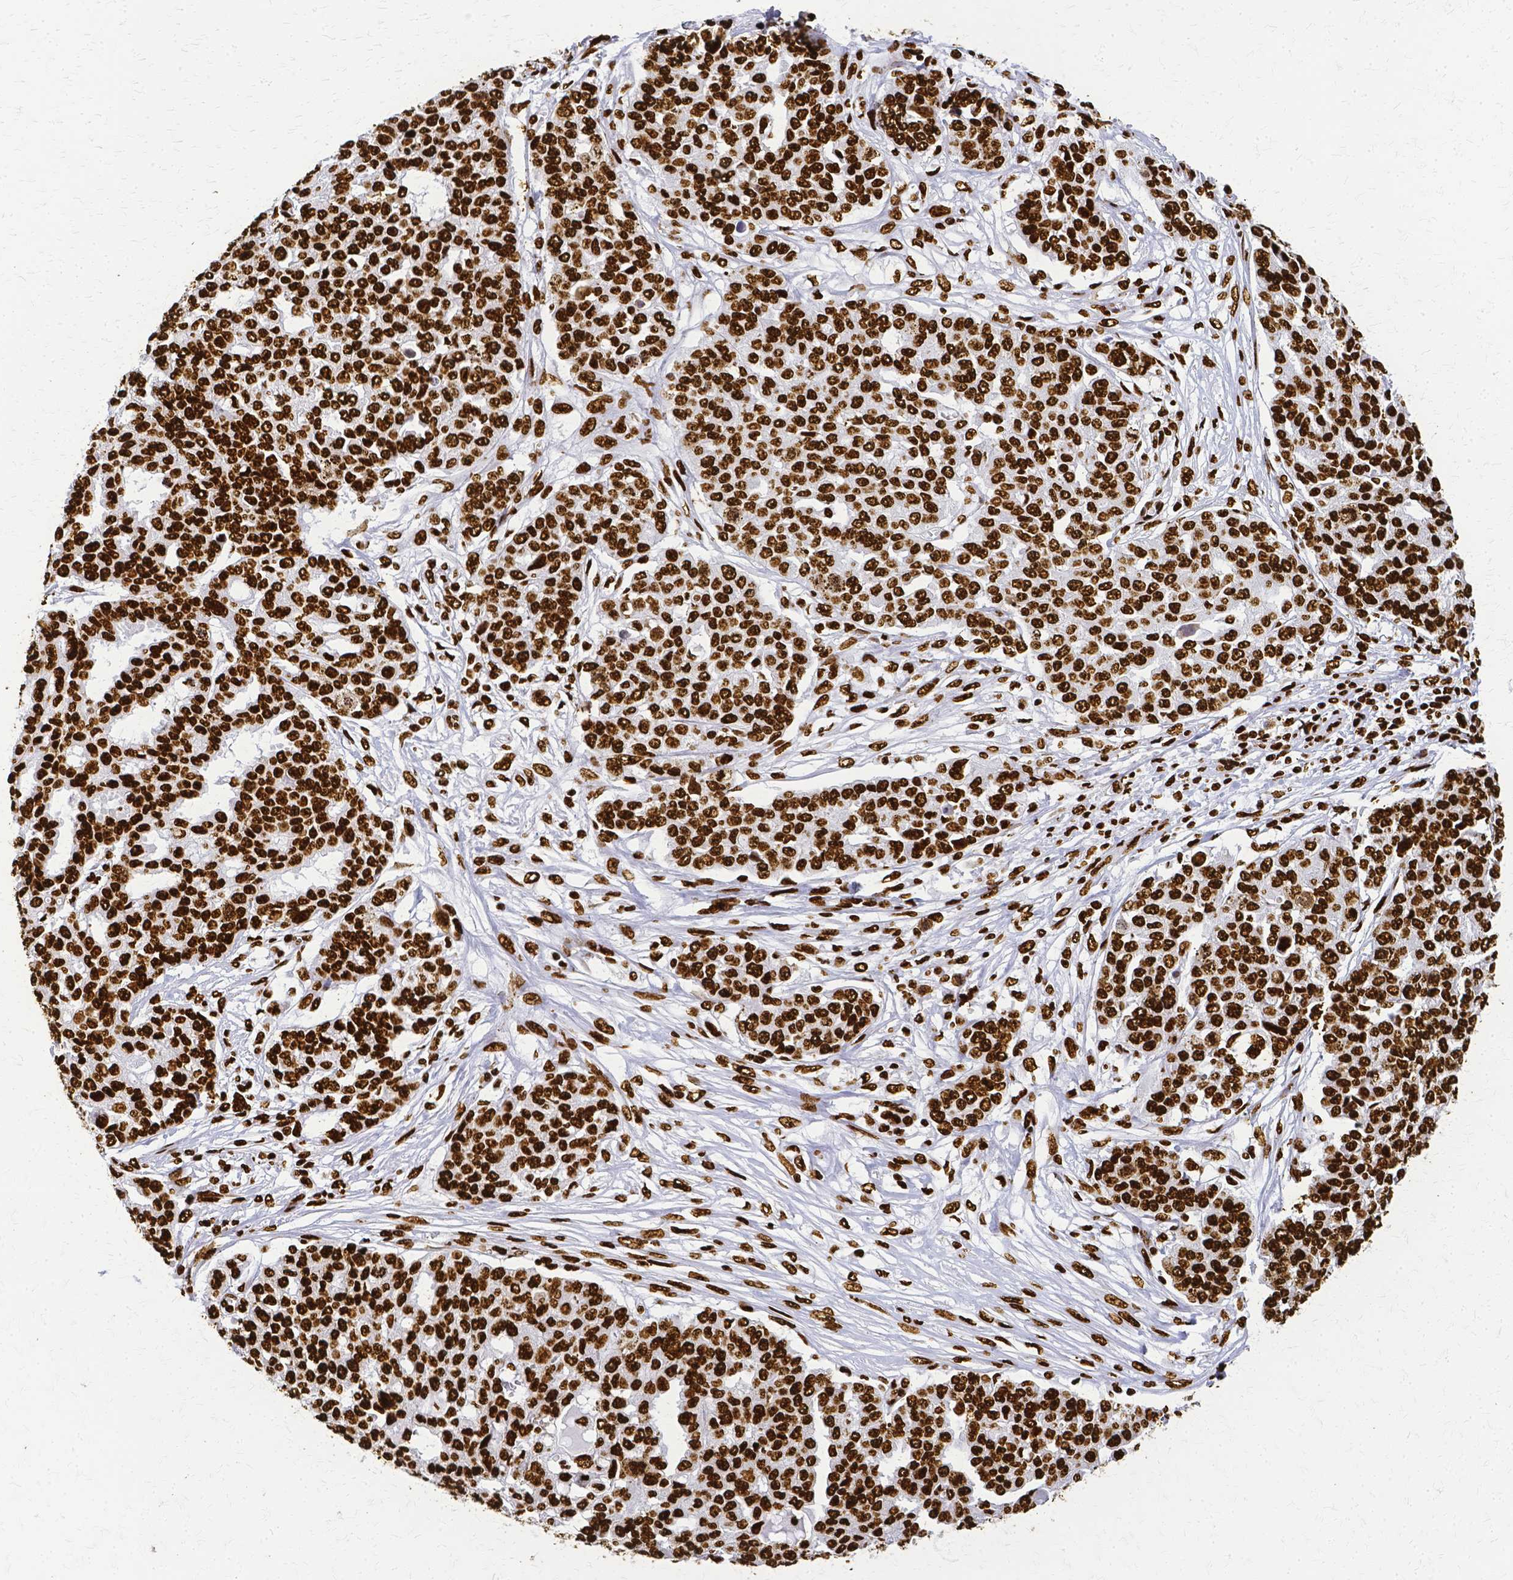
{"staining": {"intensity": "strong", "quantity": ">75%", "location": "nuclear"}, "tissue": "ovarian cancer", "cell_type": "Tumor cells", "image_type": "cancer", "snomed": [{"axis": "morphology", "description": "Cystadenocarcinoma, serous, NOS"}, {"axis": "topography", "description": "Soft tissue"}, {"axis": "topography", "description": "Ovary"}], "caption": "The photomicrograph reveals a brown stain indicating the presence of a protein in the nuclear of tumor cells in serous cystadenocarcinoma (ovarian).", "gene": "SFPQ", "patient": {"sex": "female", "age": 57}}